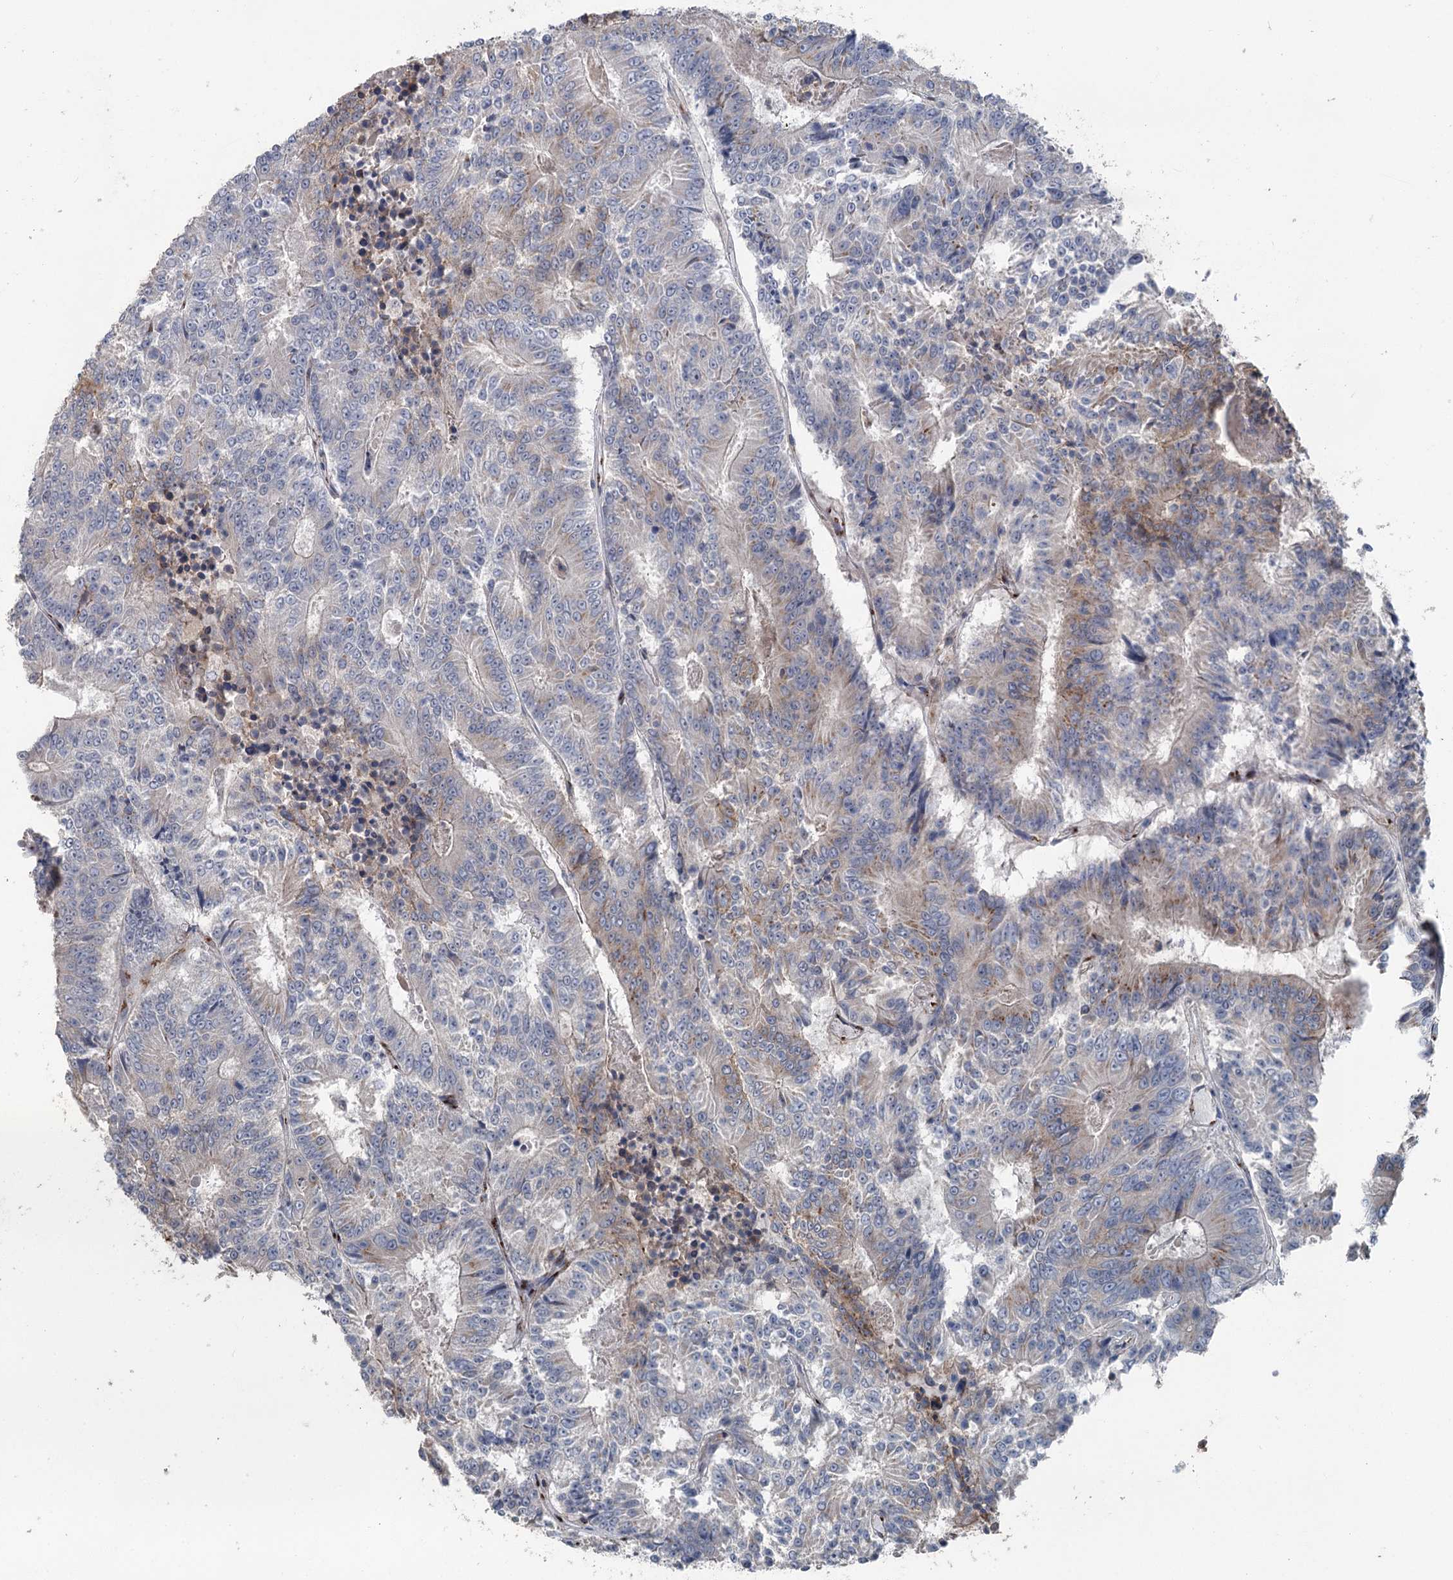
{"staining": {"intensity": "weak", "quantity": "25%-75%", "location": "cytoplasmic/membranous"}, "tissue": "colorectal cancer", "cell_type": "Tumor cells", "image_type": "cancer", "snomed": [{"axis": "morphology", "description": "Adenocarcinoma, NOS"}, {"axis": "topography", "description": "Colon"}], "caption": "Colorectal cancer (adenocarcinoma) tissue demonstrates weak cytoplasmic/membranous positivity in about 25%-75% of tumor cells, visualized by immunohistochemistry. Ihc stains the protein of interest in brown and the nuclei are stained blue.", "gene": "ITIH5", "patient": {"sex": "male", "age": 83}}